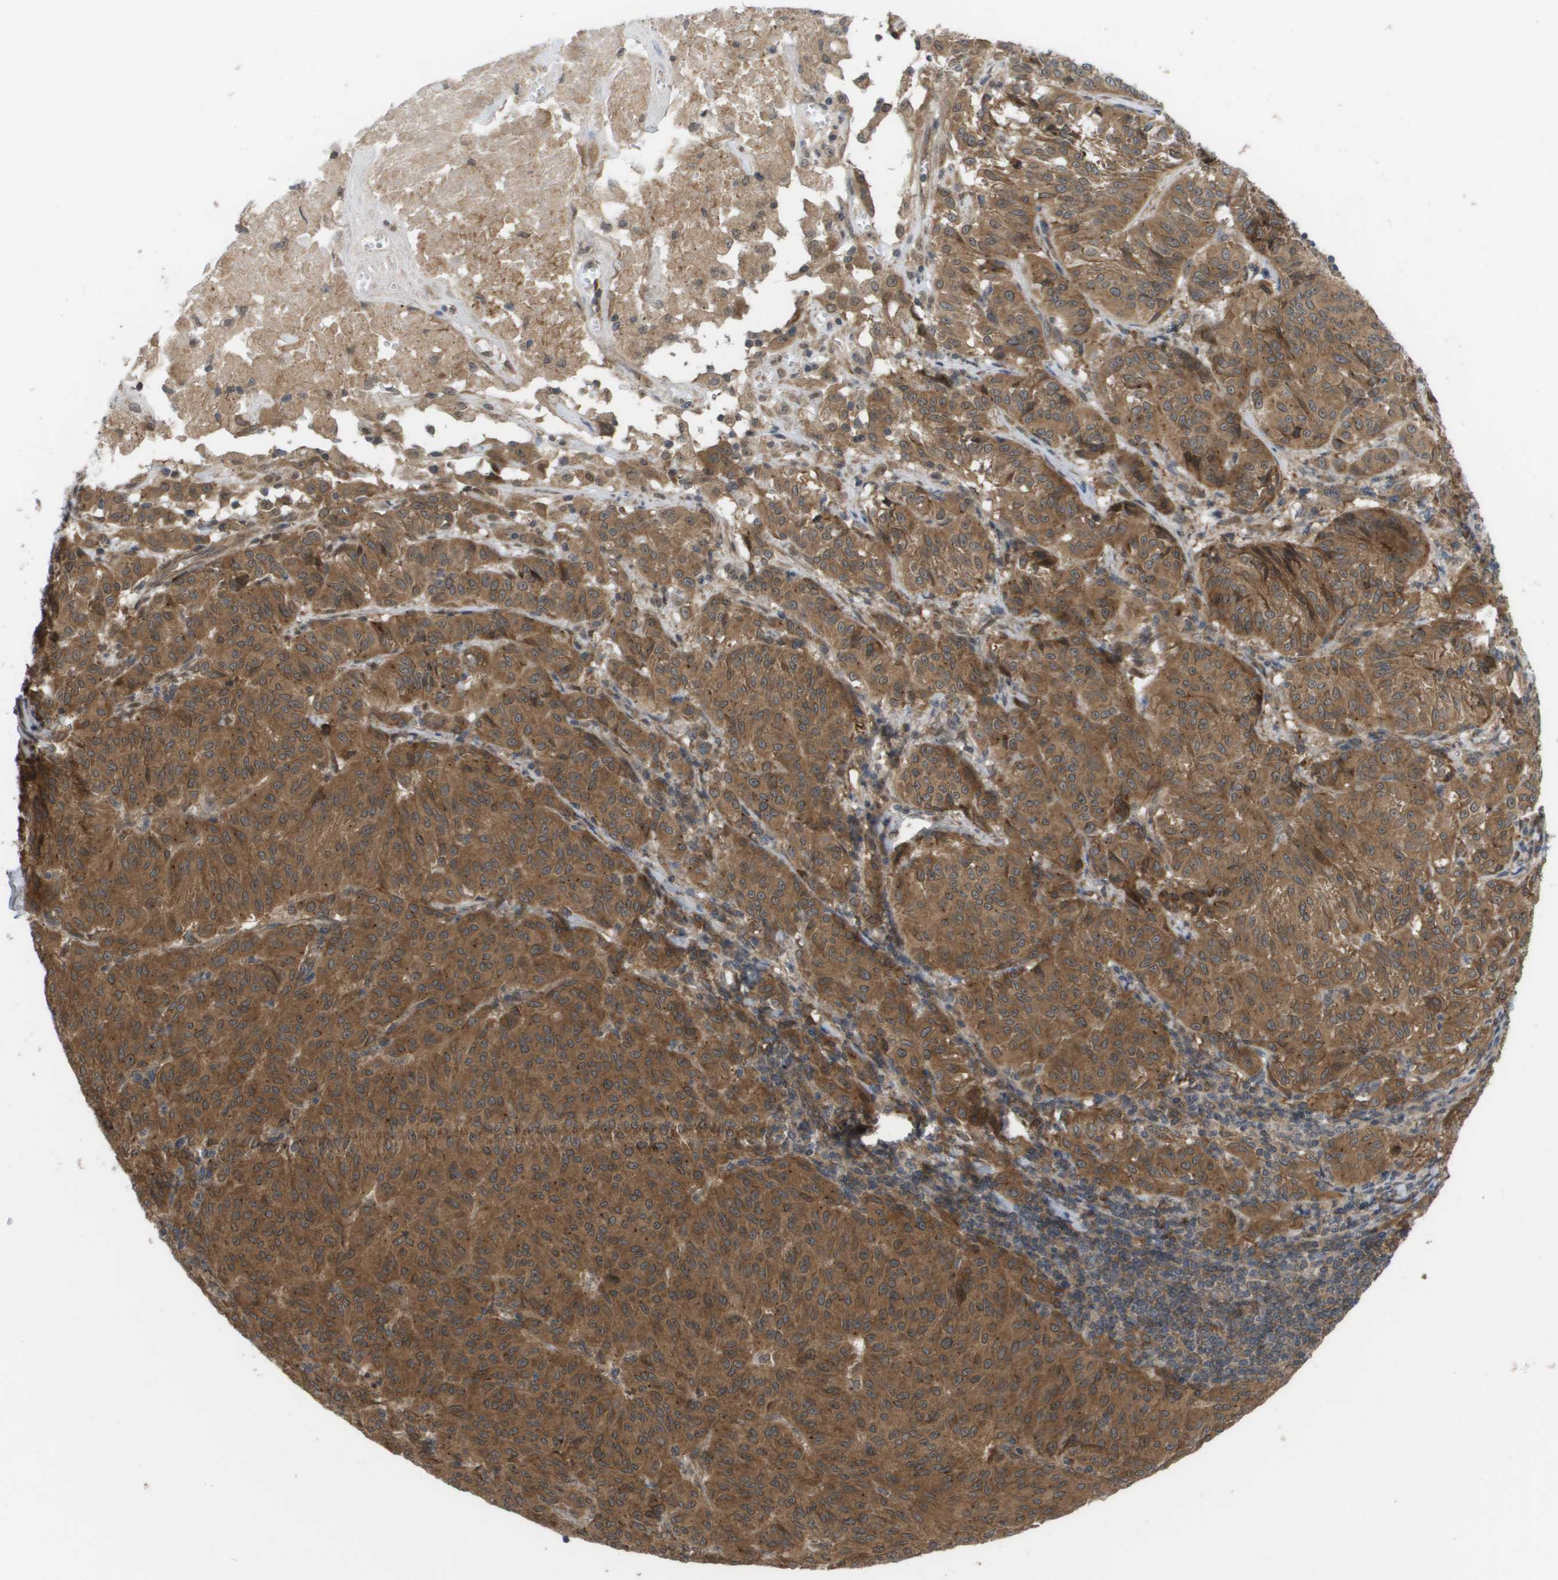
{"staining": {"intensity": "moderate", "quantity": ">75%", "location": "cytoplasmic/membranous,nuclear"}, "tissue": "melanoma", "cell_type": "Tumor cells", "image_type": "cancer", "snomed": [{"axis": "morphology", "description": "Malignant melanoma, NOS"}, {"axis": "topography", "description": "Skin"}], "caption": "High-magnification brightfield microscopy of melanoma stained with DAB (3,3'-diaminobenzidine) (brown) and counterstained with hematoxylin (blue). tumor cells exhibit moderate cytoplasmic/membranous and nuclear expression is present in approximately>75% of cells.", "gene": "CTPS2", "patient": {"sex": "female", "age": 72}}